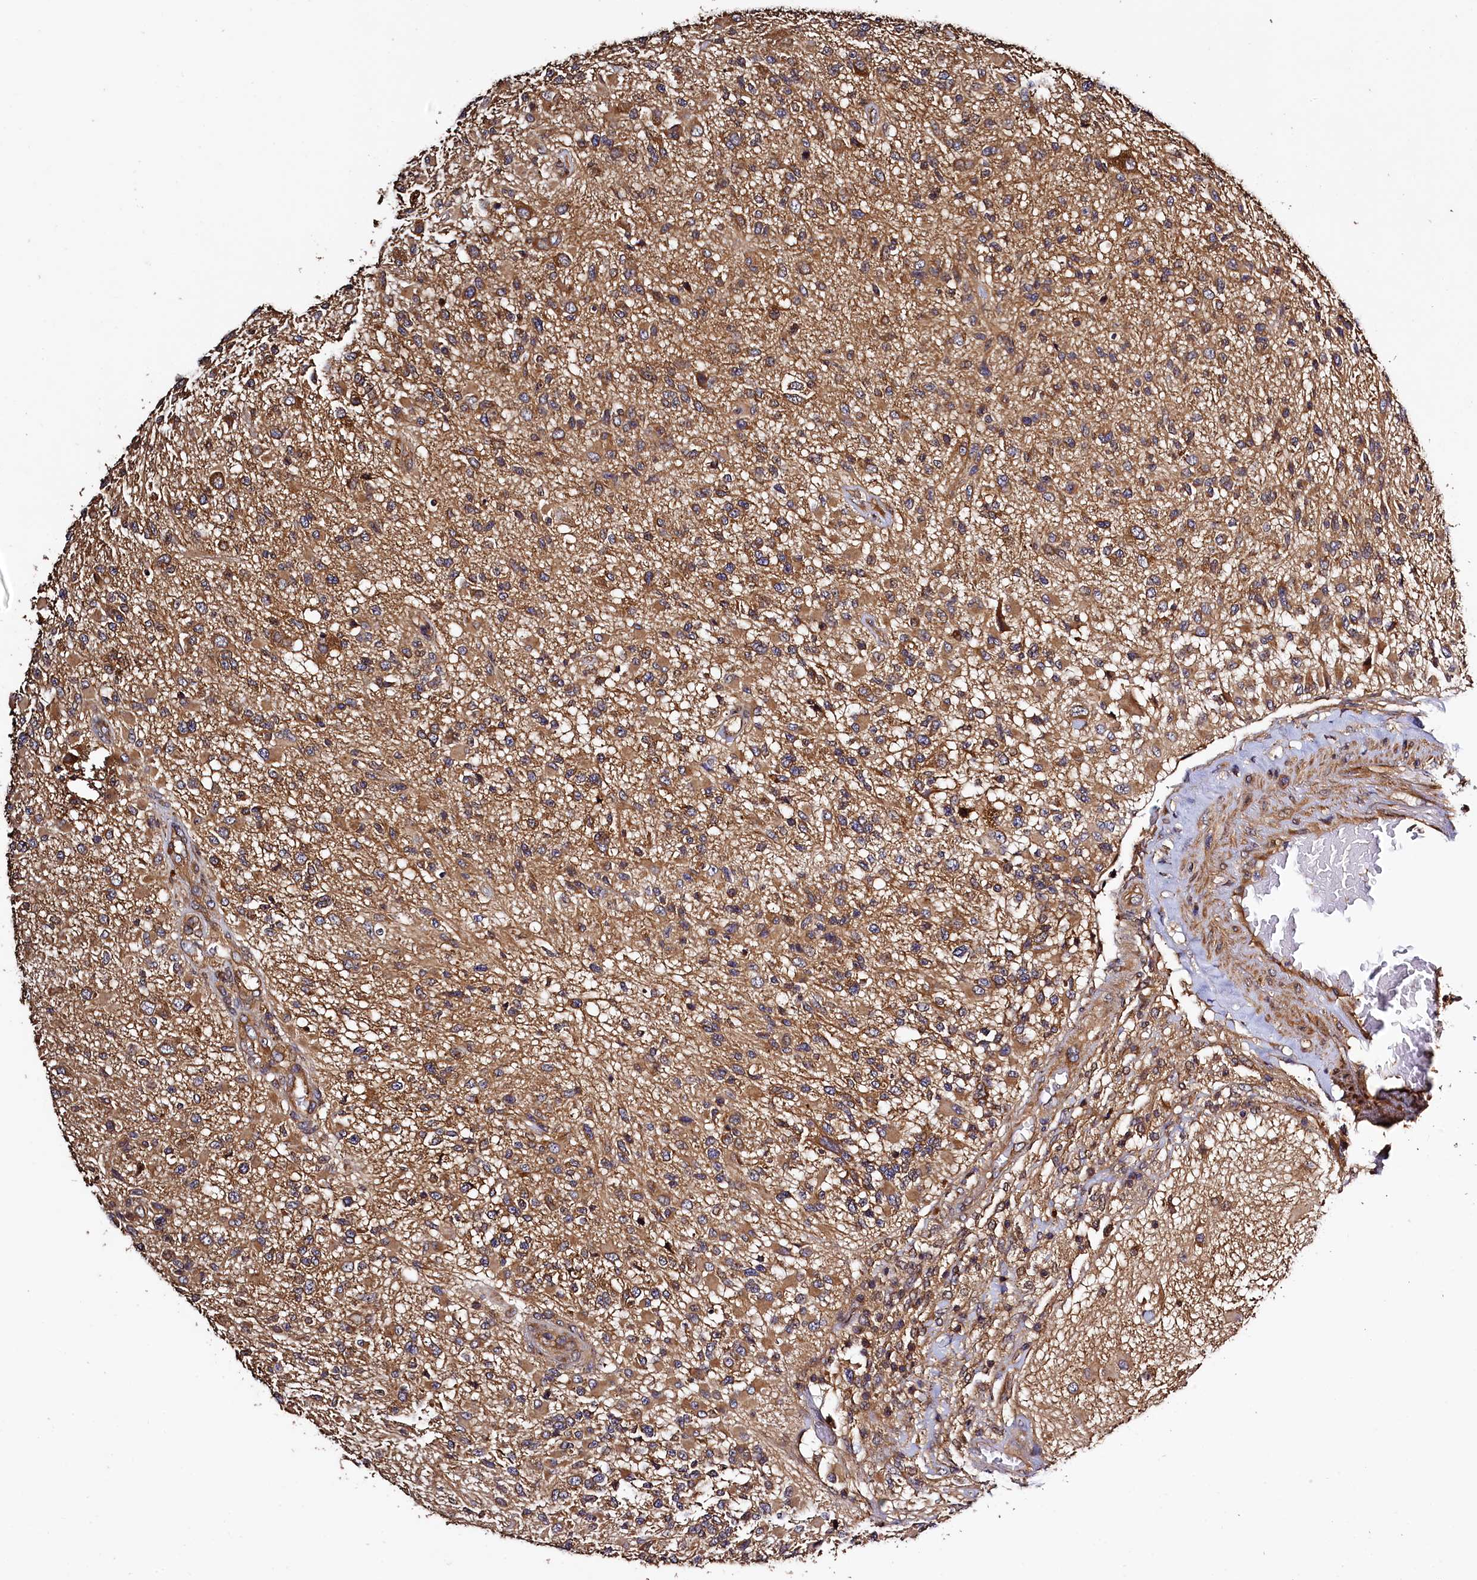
{"staining": {"intensity": "moderate", "quantity": ">75%", "location": "cytoplasmic/membranous"}, "tissue": "glioma", "cell_type": "Tumor cells", "image_type": "cancer", "snomed": [{"axis": "morphology", "description": "Glioma, malignant, High grade"}, {"axis": "morphology", "description": "Glioblastoma, NOS"}, {"axis": "topography", "description": "Brain"}], "caption": "Glioma stained with a protein marker demonstrates moderate staining in tumor cells.", "gene": "KLC2", "patient": {"sex": "male", "age": 60}}